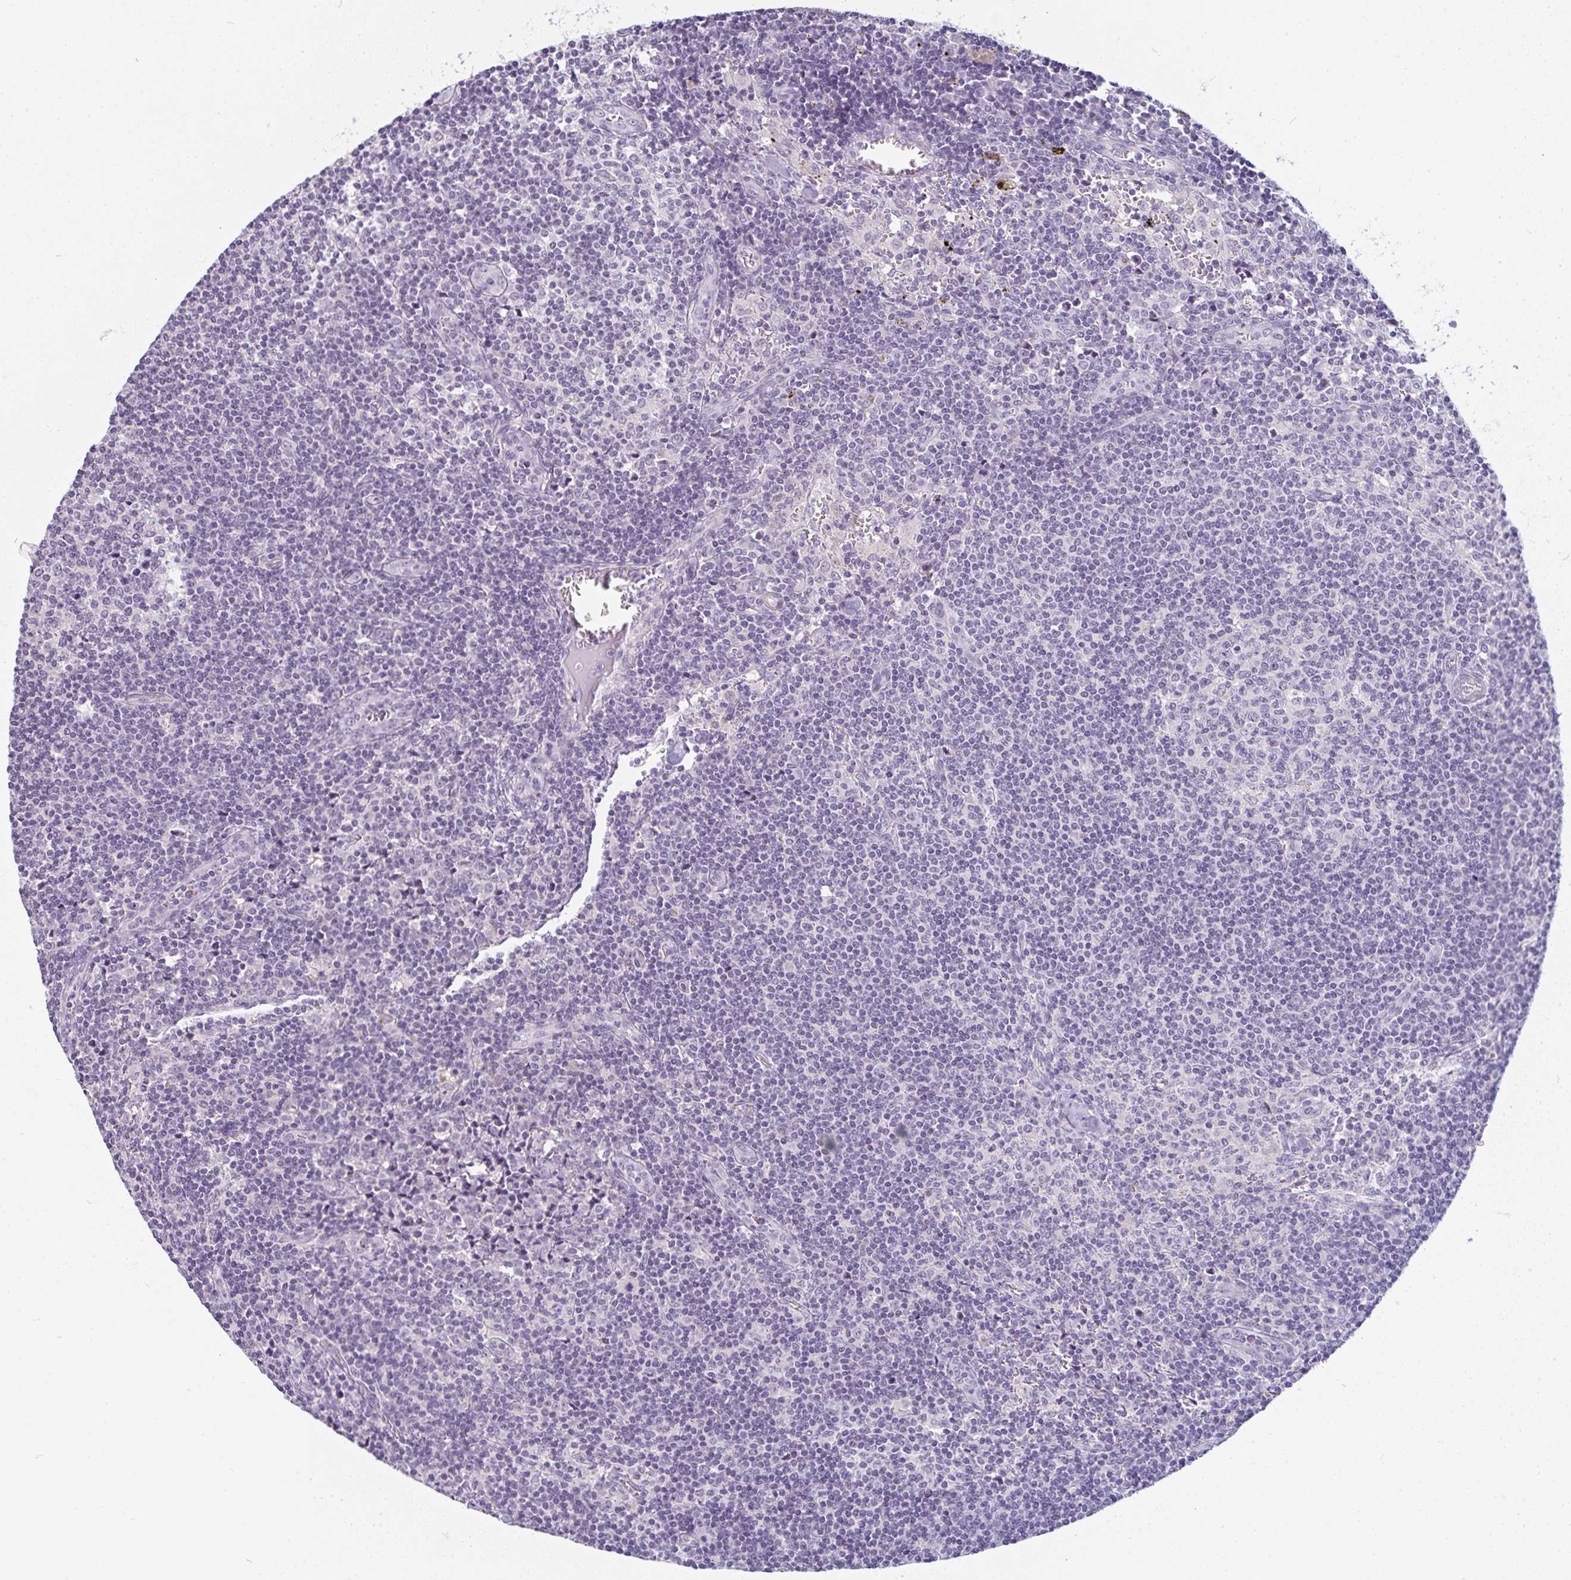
{"staining": {"intensity": "negative", "quantity": "none", "location": "none"}, "tissue": "lymph node", "cell_type": "Germinal center cells", "image_type": "normal", "snomed": [{"axis": "morphology", "description": "Normal tissue, NOS"}, {"axis": "topography", "description": "Lymph node"}], "caption": "DAB (3,3'-diaminobenzidine) immunohistochemical staining of normal human lymph node shows no significant expression in germinal center cells. The staining is performed using DAB (3,3'-diaminobenzidine) brown chromogen with nuclei counter-stained in using hematoxylin.", "gene": "PPFIA4", "patient": {"sex": "female", "age": 45}}